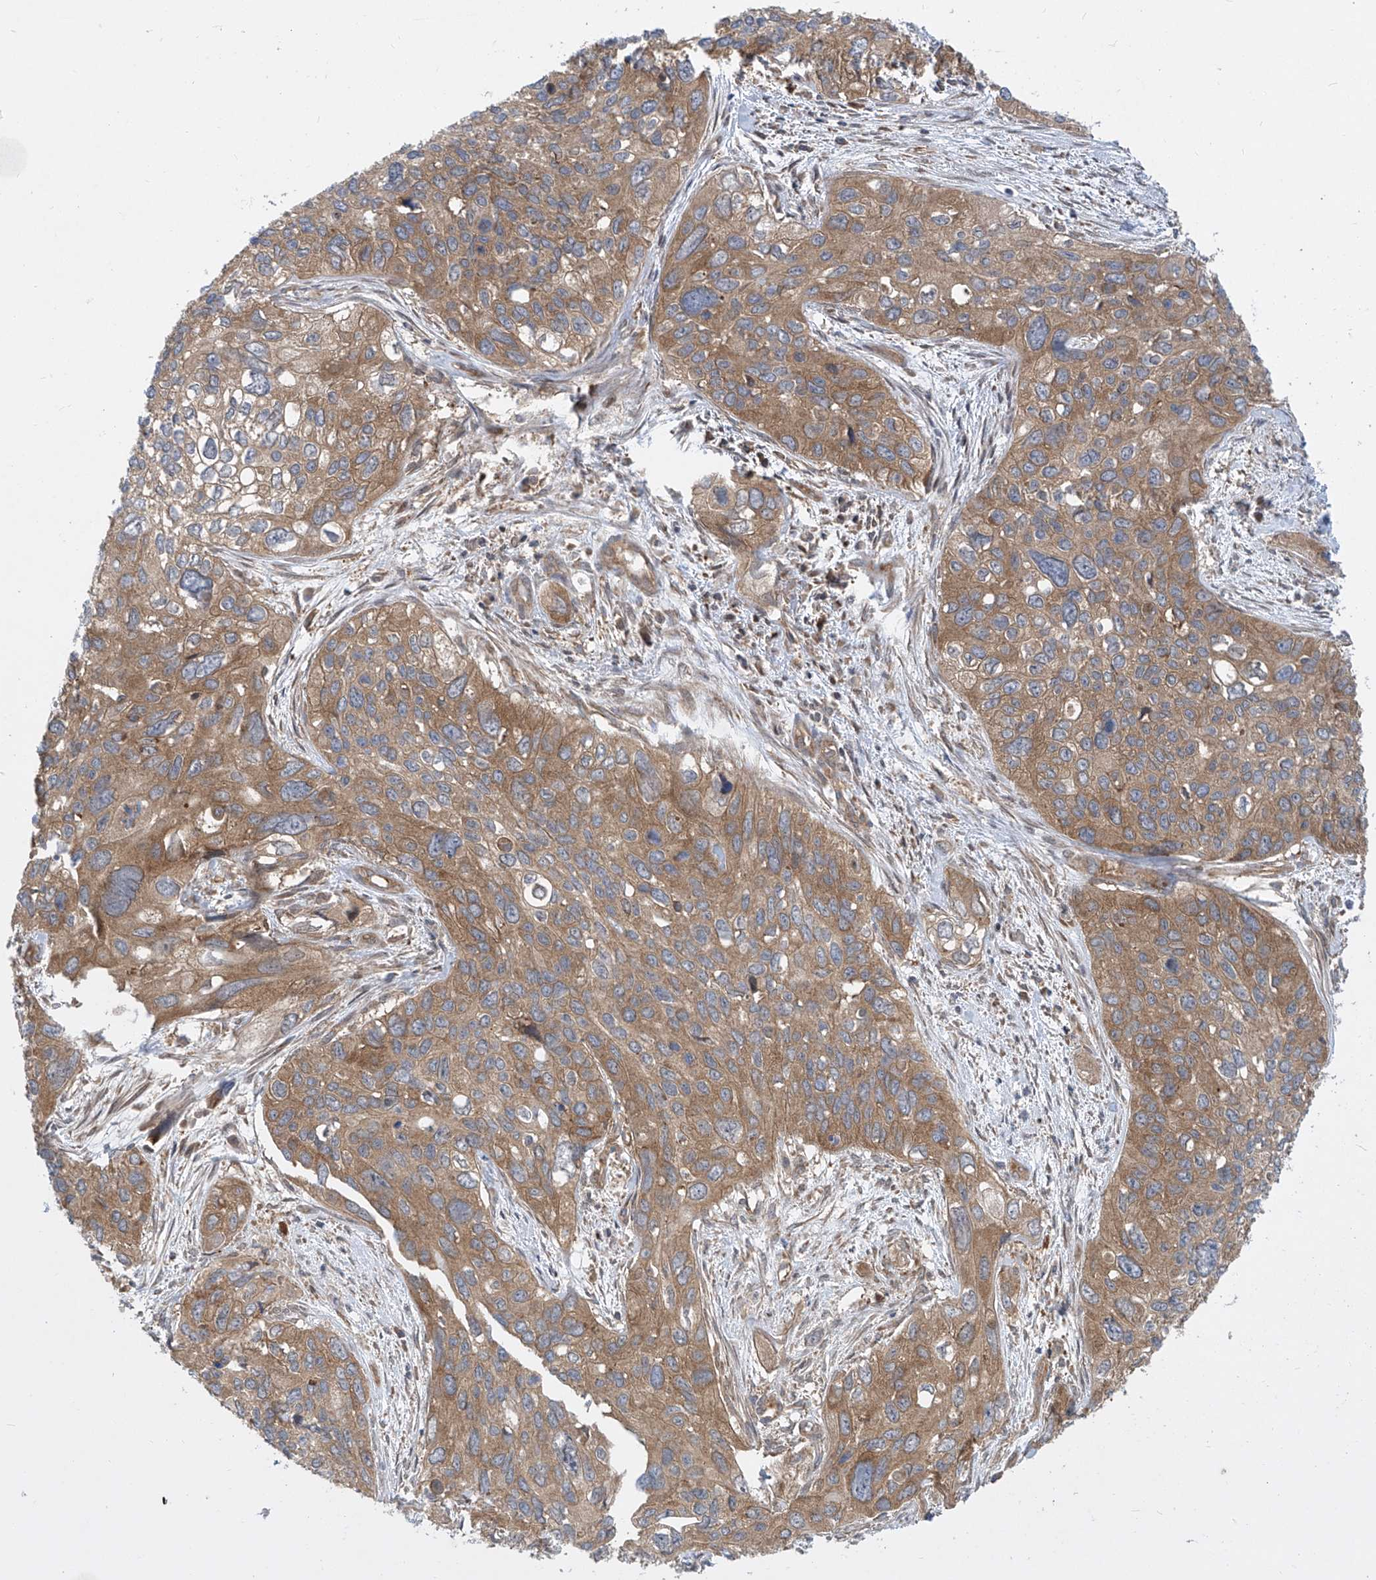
{"staining": {"intensity": "moderate", "quantity": ">75%", "location": "cytoplasmic/membranous"}, "tissue": "cervical cancer", "cell_type": "Tumor cells", "image_type": "cancer", "snomed": [{"axis": "morphology", "description": "Squamous cell carcinoma, NOS"}, {"axis": "topography", "description": "Cervix"}], "caption": "Brown immunohistochemical staining in human cervical squamous cell carcinoma exhibits moderate cytoplasmic/membranous expression in approximately >75% of tumor cells. (DAB (3,3'-diaminobenzidine) IHC, brown staining for protein, blue staining for nuclei).", "gene": "EIF3M", "patient": {"sex": "female", "age": 55}}